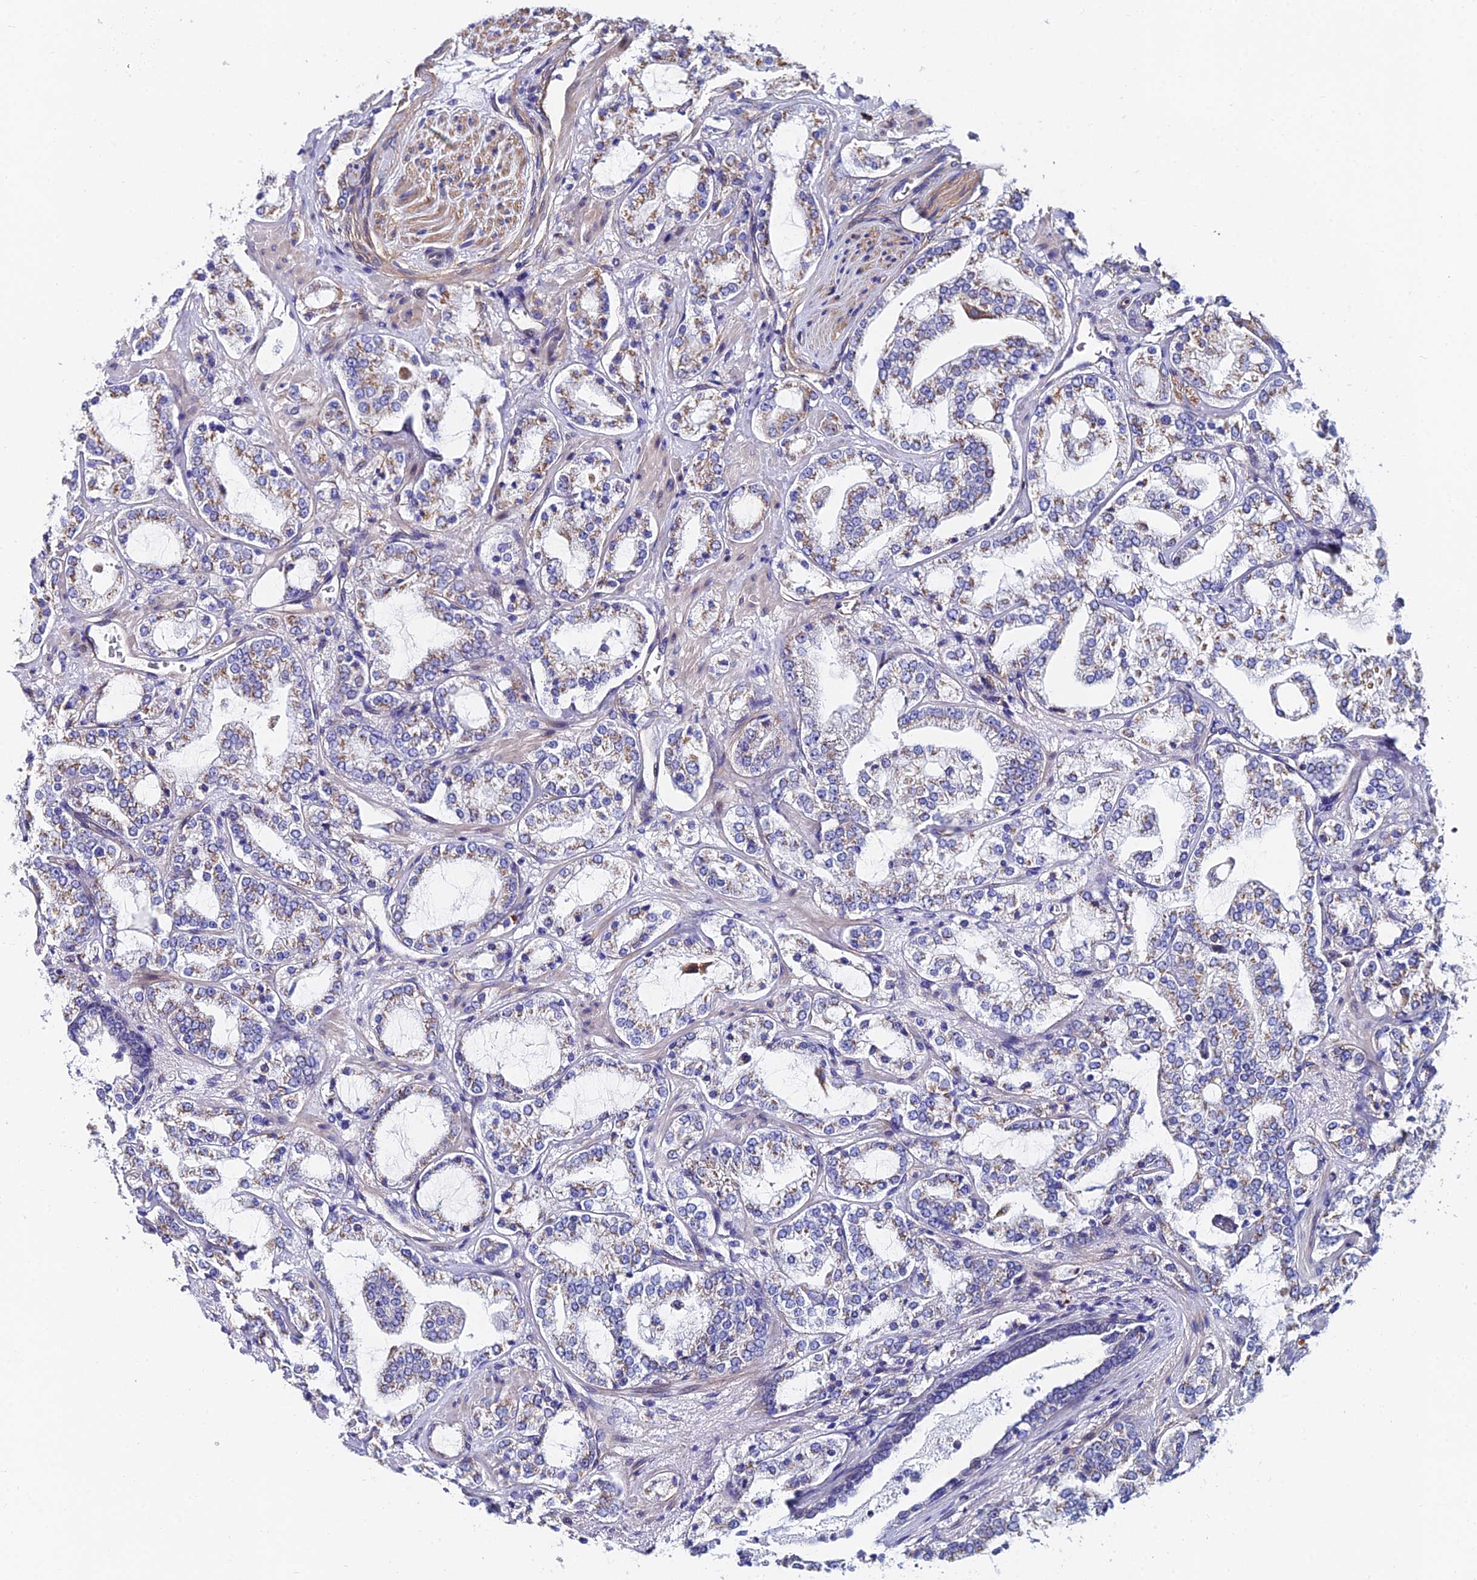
{"staining": {"intensity": "weak", "quantity": "<25%", "location": "cytoplasmic/membranous"}, "tissue": "prostate cancer", "cell_type": "Tumor cells", "image_type": "cancer", "snomed": [{"axis": "morphology", "description": "Adenocarcinoma, High grade"}, {"axis": "topography", "description": "Prostate"}], "caption": "Tumor cells show no significant positivity in prostate cancer.", "gene": "ADGRF3", "patient": {"sex": "male", "age": 64}}